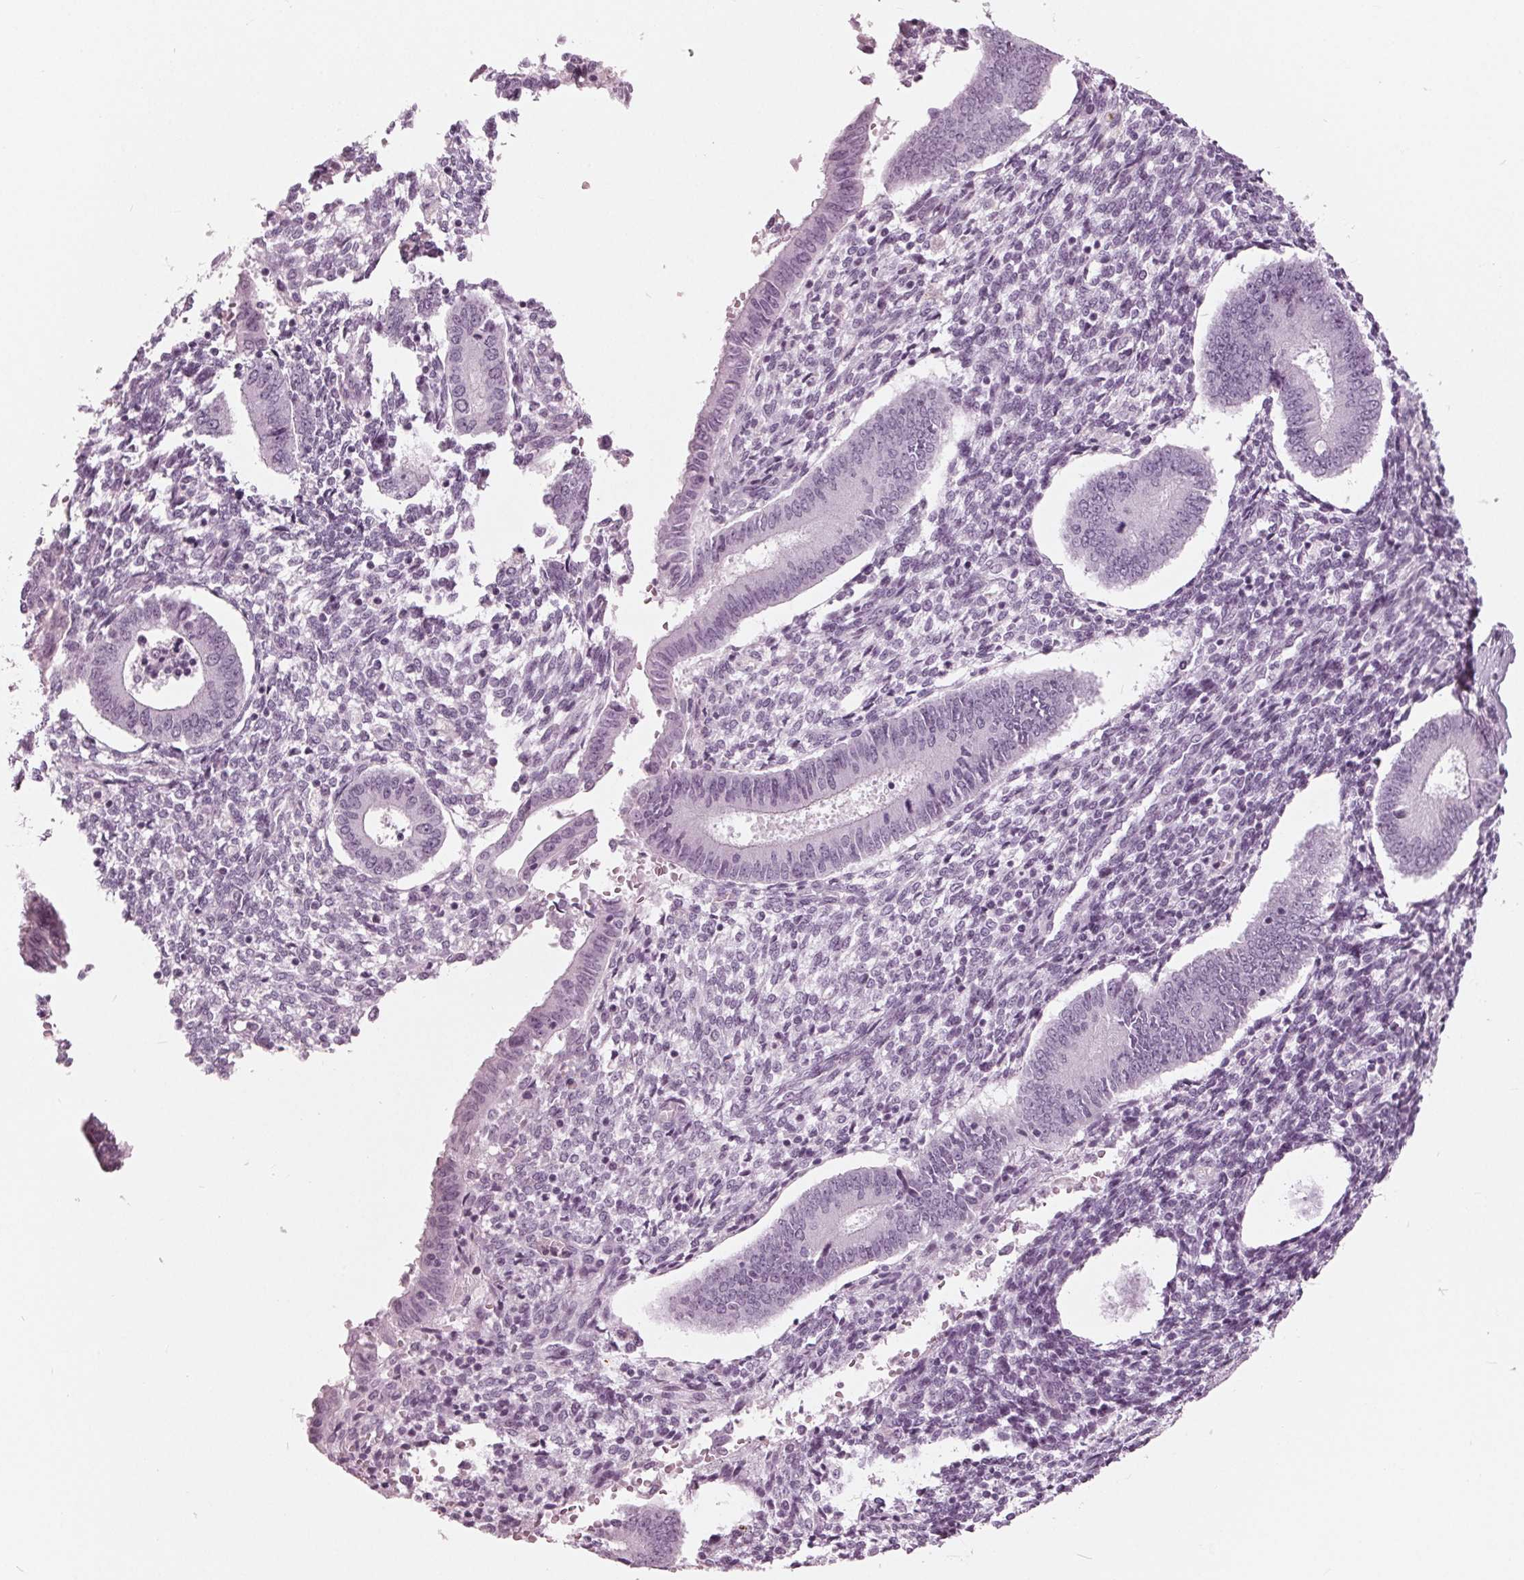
{"staining": {"intensity": "negative", "quantity": "none", "location": "none"}, "tissue": "endometrium", "cell_type": "Cells in endometrial stroma", "image_type": "normal", "snomed": [{"axis": "morphology", "description": "Normal tissue, NOS"}, {"axis": "topography", "description": "Endometrium"}], "caption": "A high-resolution photomicrograph shows immunohistochemistry (IHC) staining of benign endometrium, which reveals no significant expression in cells in endometrial stroma. Nuclei are stained in blue.", "gene": "KRT28", "patient": {"sex": "female", "age": 40}}